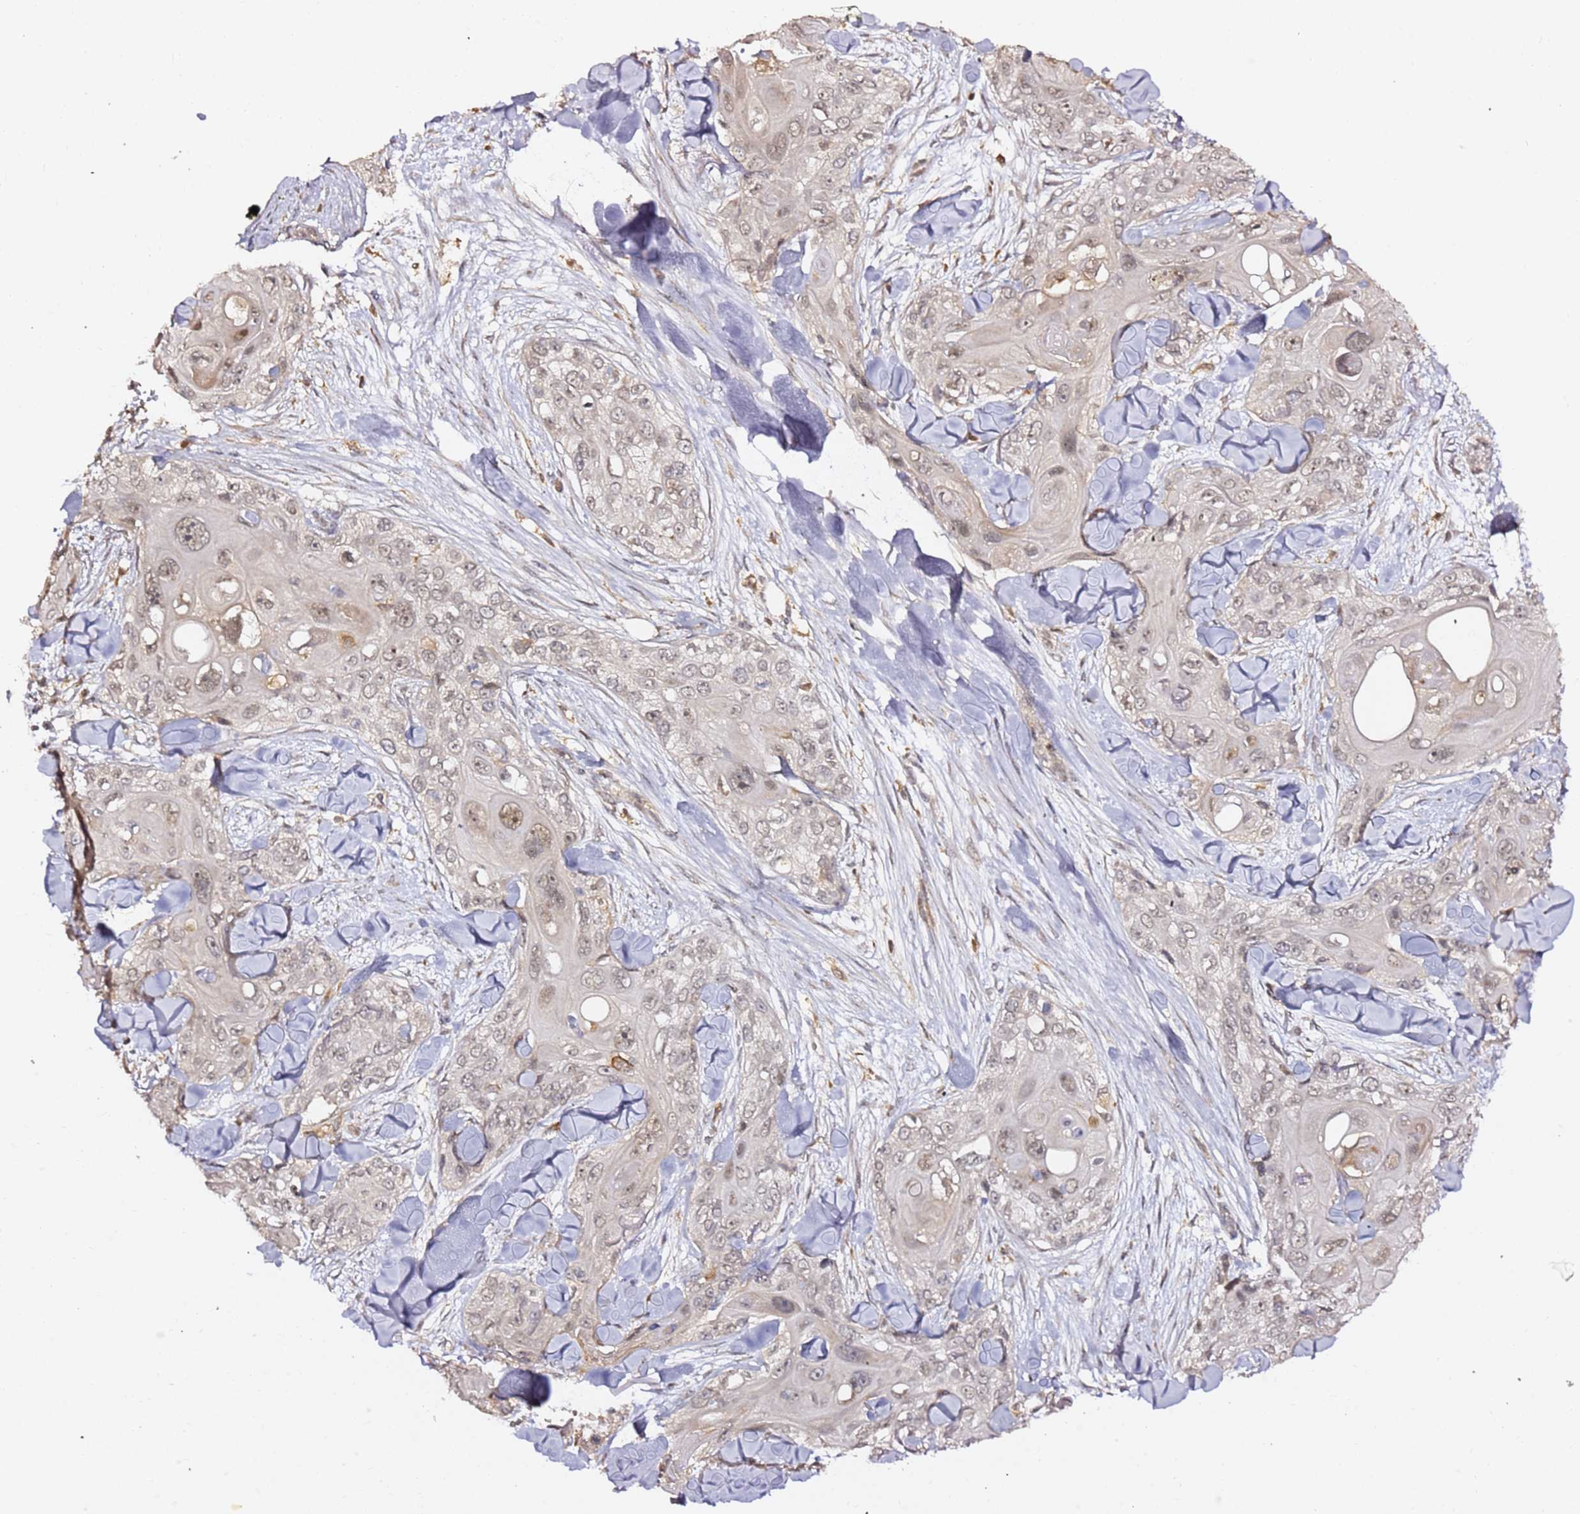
{"staining": {"intensity": "weak", "quantity": "25%-75%", "location": "nuclear"}, "tissue": "skin cancer", "cell_type": "Tumor cells", "image_type": "cancer", "snomed": [{"axis": "morphology", "description": "Normal tissue, NOS"}, {"axis": "morphology", "description": "Squamous cell carcinoma, NOS"}, {"axis": "topography", "description": "Skin"}], "caption": "Immunohistochemistry (IHC) histopathology image of skin squamous cell carcinoma stained for a protein (brown), which exhibits low levels of weak nuclear staining in about 25%-75% of tumor cells.", "gene": "OR5V1", "patient": {"sex": "male", "age": 72}}